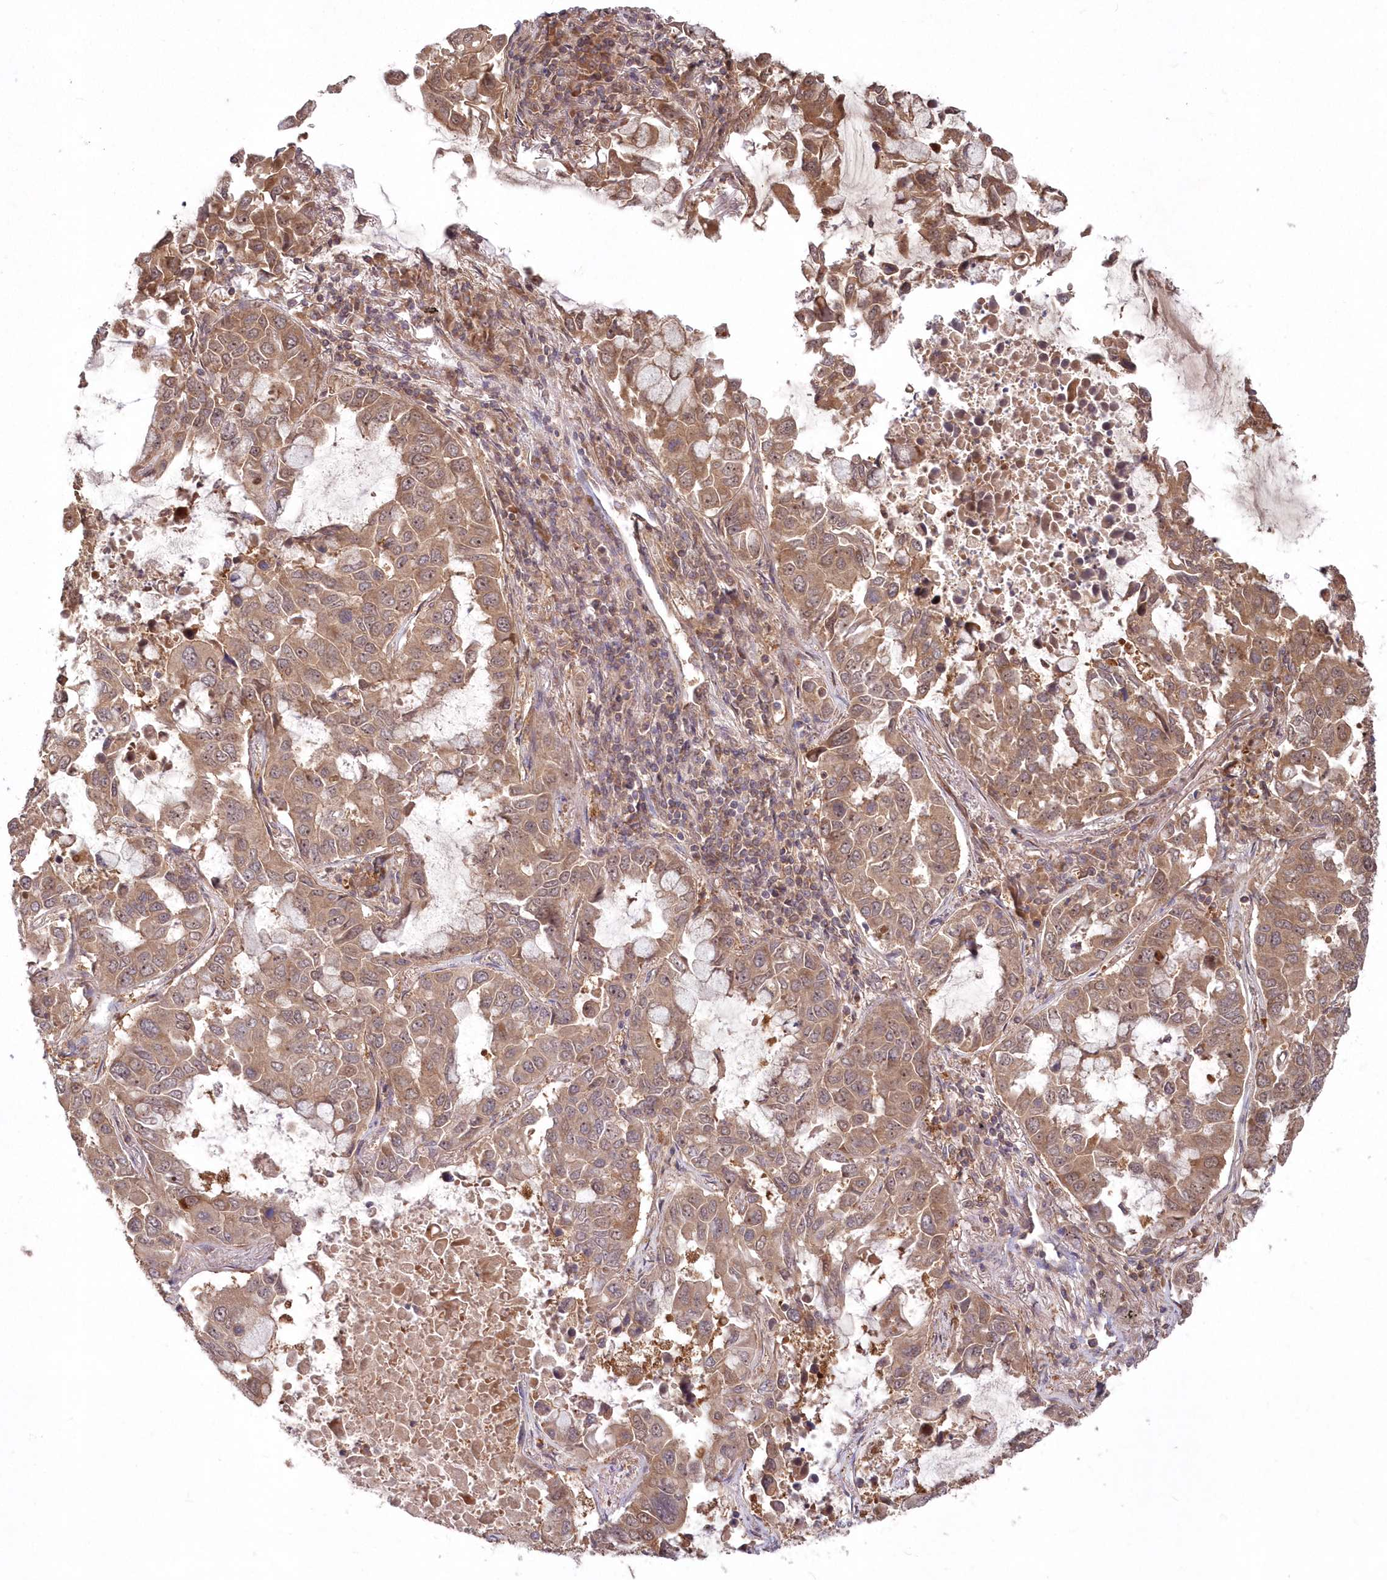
{"staining": {"intensity": "moderate", "quantity": ">75%", "location": "cytoplasmic/membranous,nuclear"}, "tissue": "lung cancer", "cell_type": "Tumor cells", "image_type": "cancer", "snomed": [{"axis": "morphology", "description": "Adenocarcinoma, NOS"}, {"axis": "topography", "description": "Lung"}], "caption": "A brown stain highlights moderate cytoplasmic/membranous and nuclear expression of a protein in lung adenocarcinoma tumor cells.", "gene": "TBCA", "patient": {"sex": "male", "age": 64}}